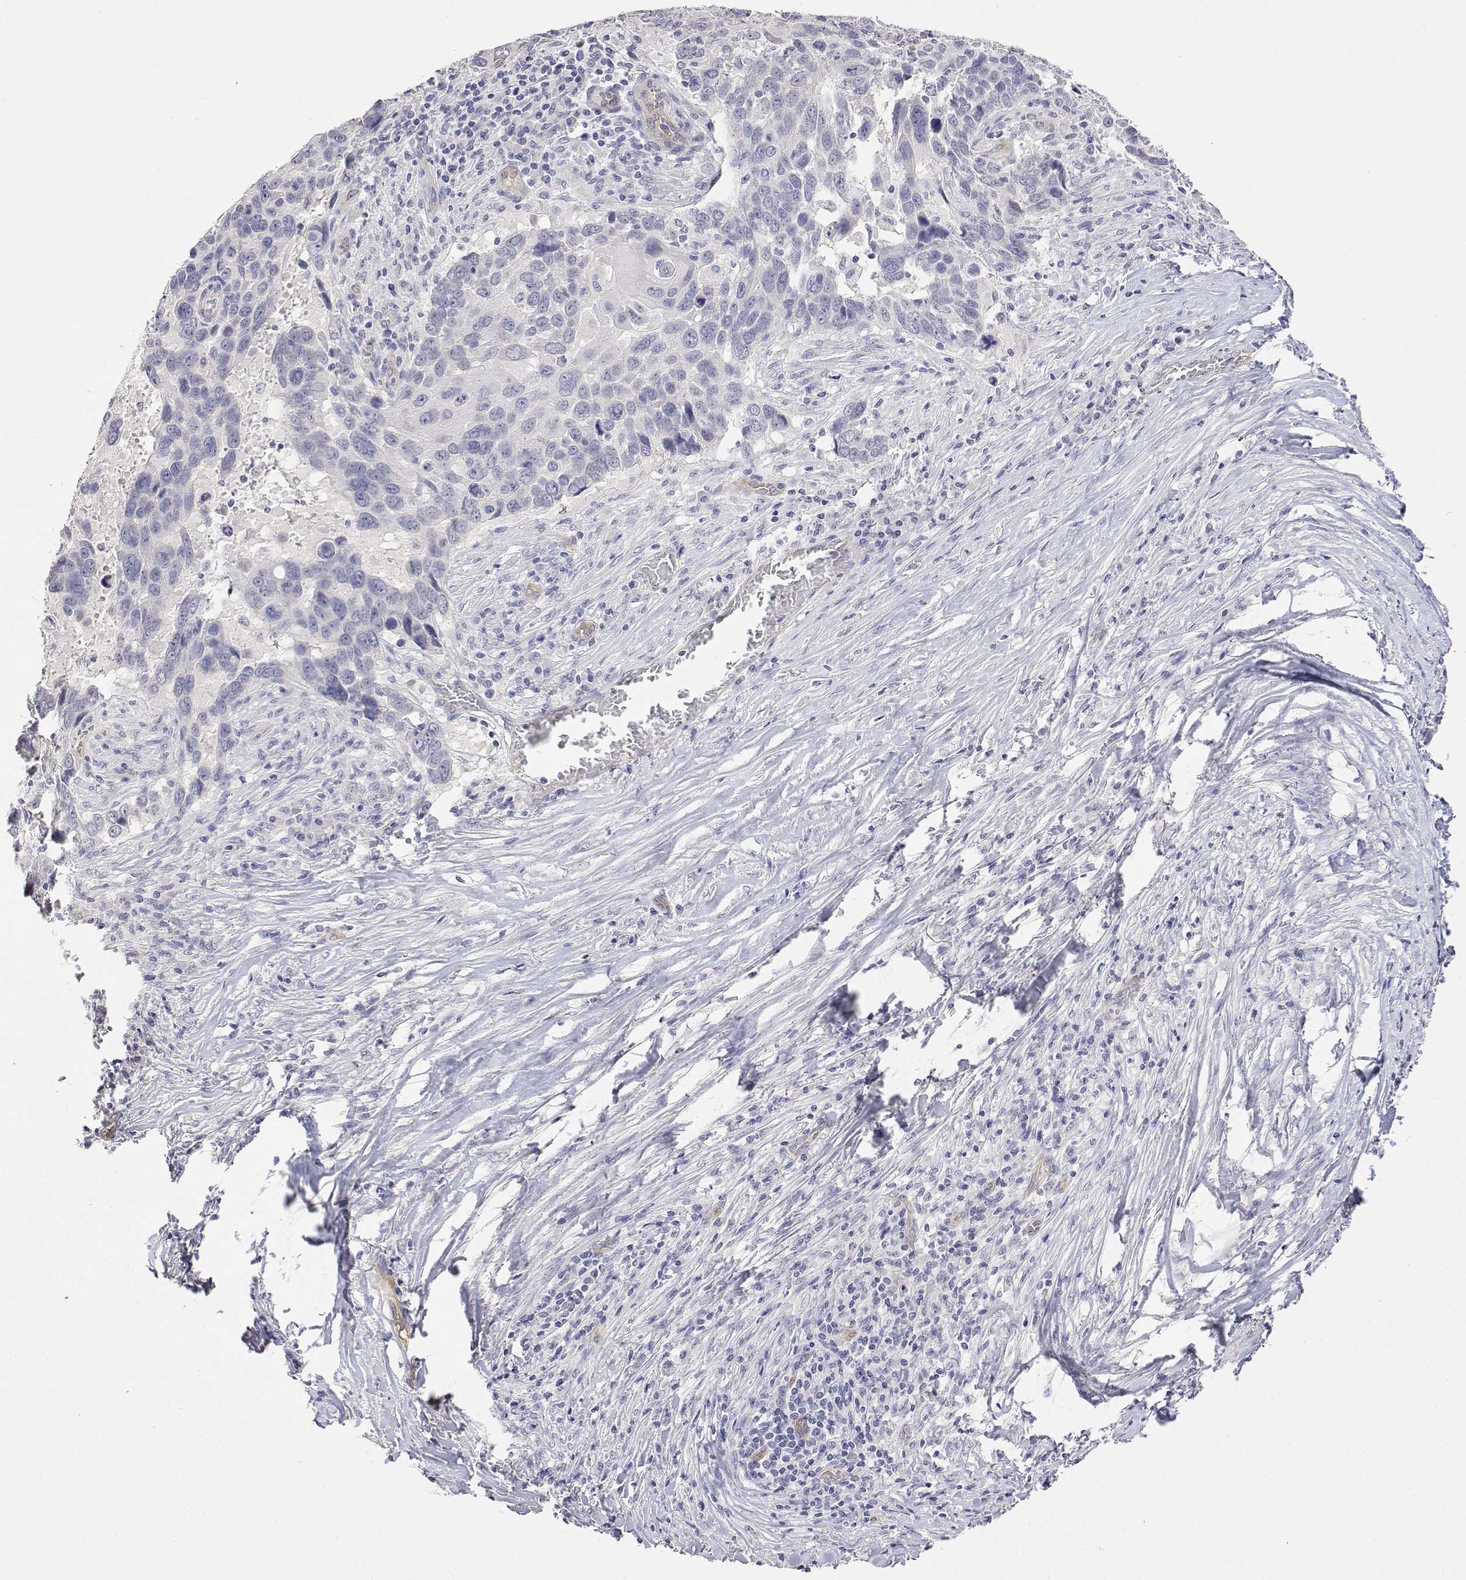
{"staining": {"intensity": "negative", "quantity": "none", "location": "none"}, "tissue": "lung cancer", "cell_type": "Tumor cells", "image_type": "cancer", "snomed": [{"axis": "morphology", "description": "Squamous cell carcinoma, NOS"}, {"axis": "topography", "description": "Lung"}], "caption": "There is no significant positivity in tumor cells of lung cancer (squamous cell carcinoma). (Stains: DAB (3,3'-diaminobenzidine) IHC with hematoxylin counter stain, Microscopy: brightfield microscopy at high magnification).", "gene": "PLCB1", "patient": {"sex": "male", "age": 68}}